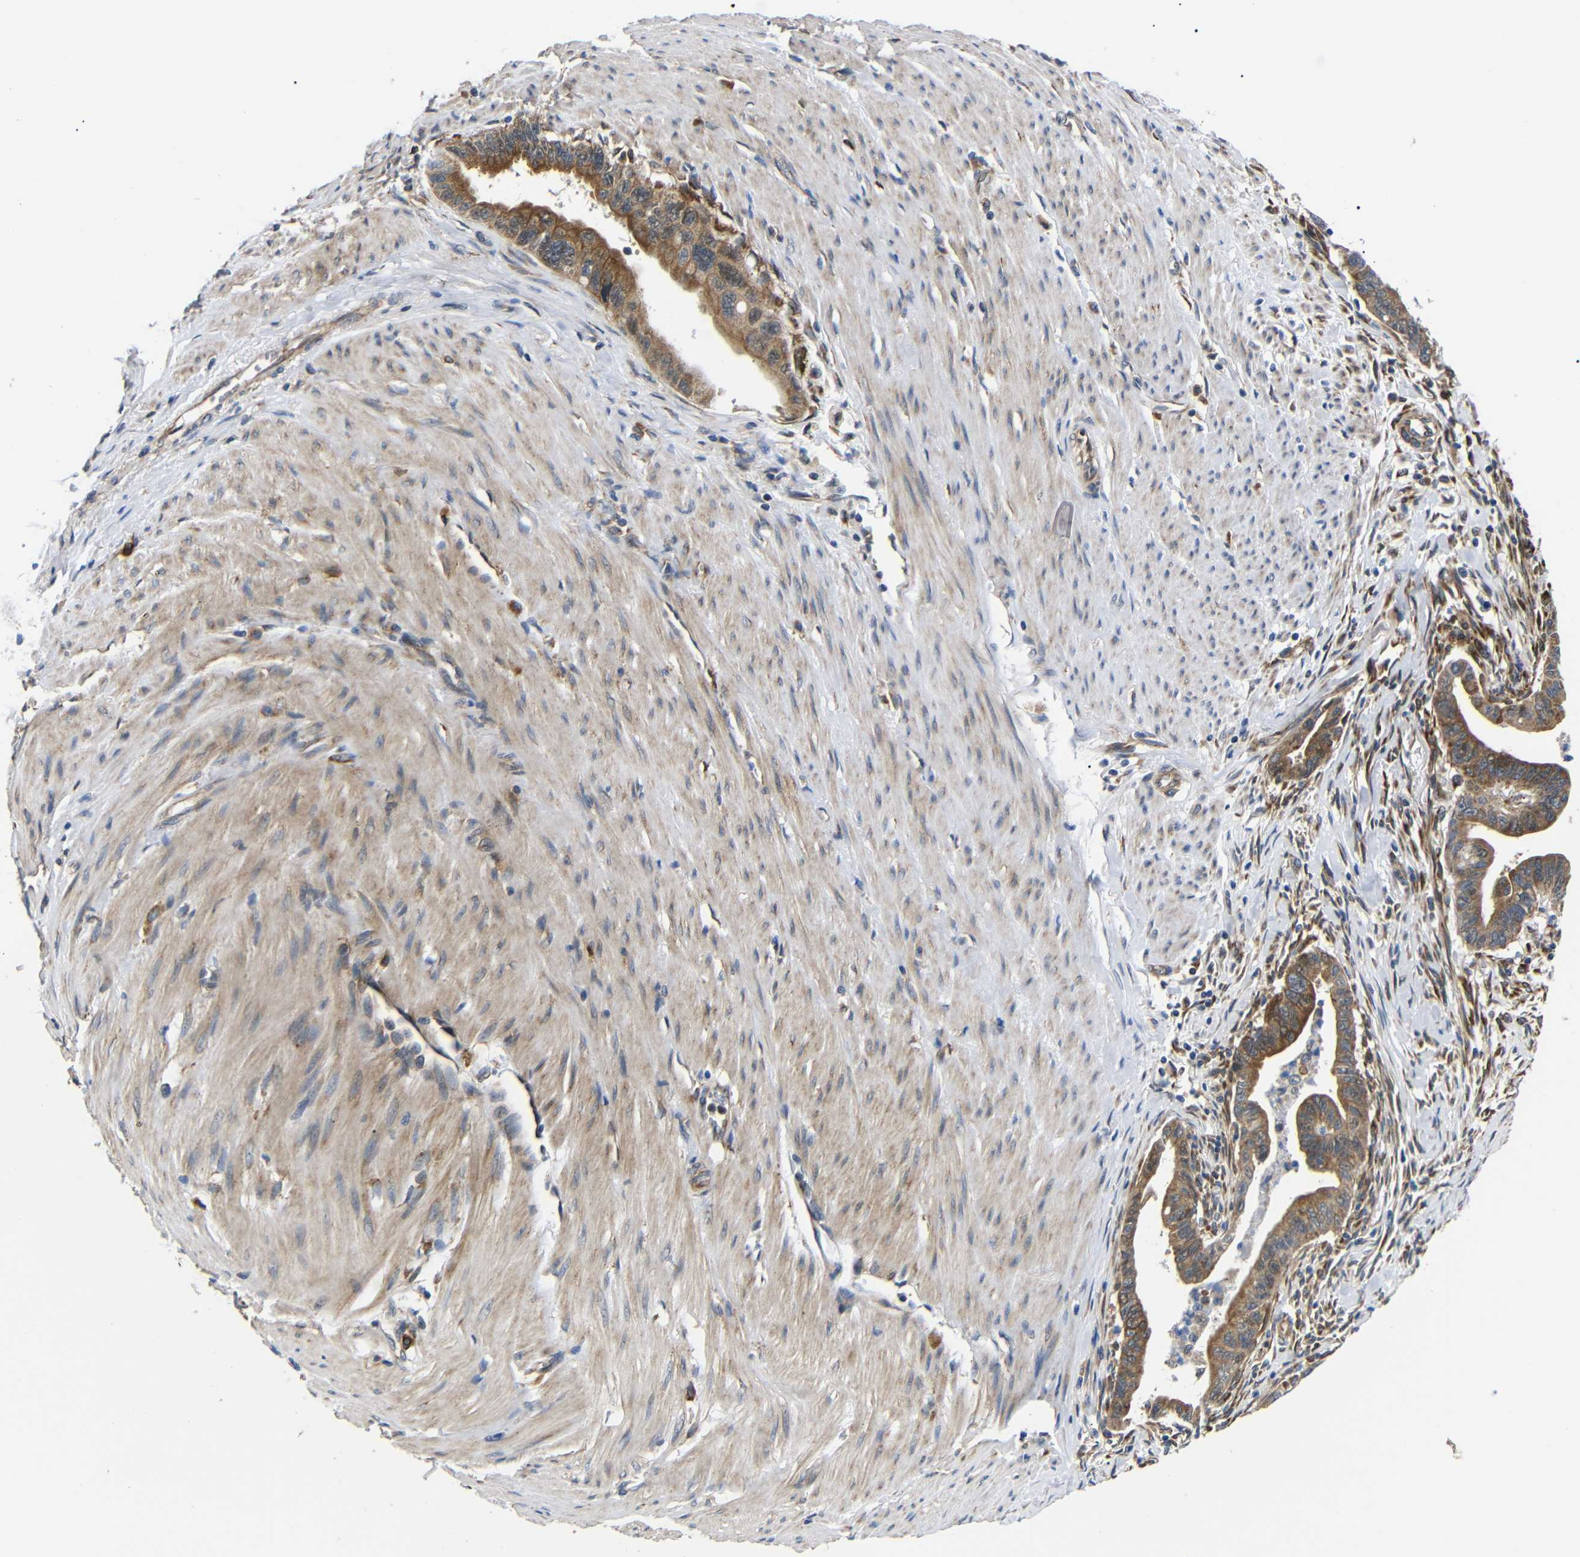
{"staining": {"intensity": "moderate", "quantity": ">75%", "location": "cytoplasmic/membranous"}, "tissue": "pancreatic cancer", "cell_type": "Tumor cells", "image_type": "cancer", "snomed": [{"axis": "morphology", "description": "Adenocarcinoma, NOS"}, {"axis": "topography", "description": "Pancreas"}], "caption": "DAB (3,3'-diaminobenzidine) immunohistochemical staining of pancreatic cancer shows moderate cytoplasmic/membranous protein expression in approximately >75% of tumor cells.", "gene": "KANK4", "patient": {"sex": "male", "age": 70}}